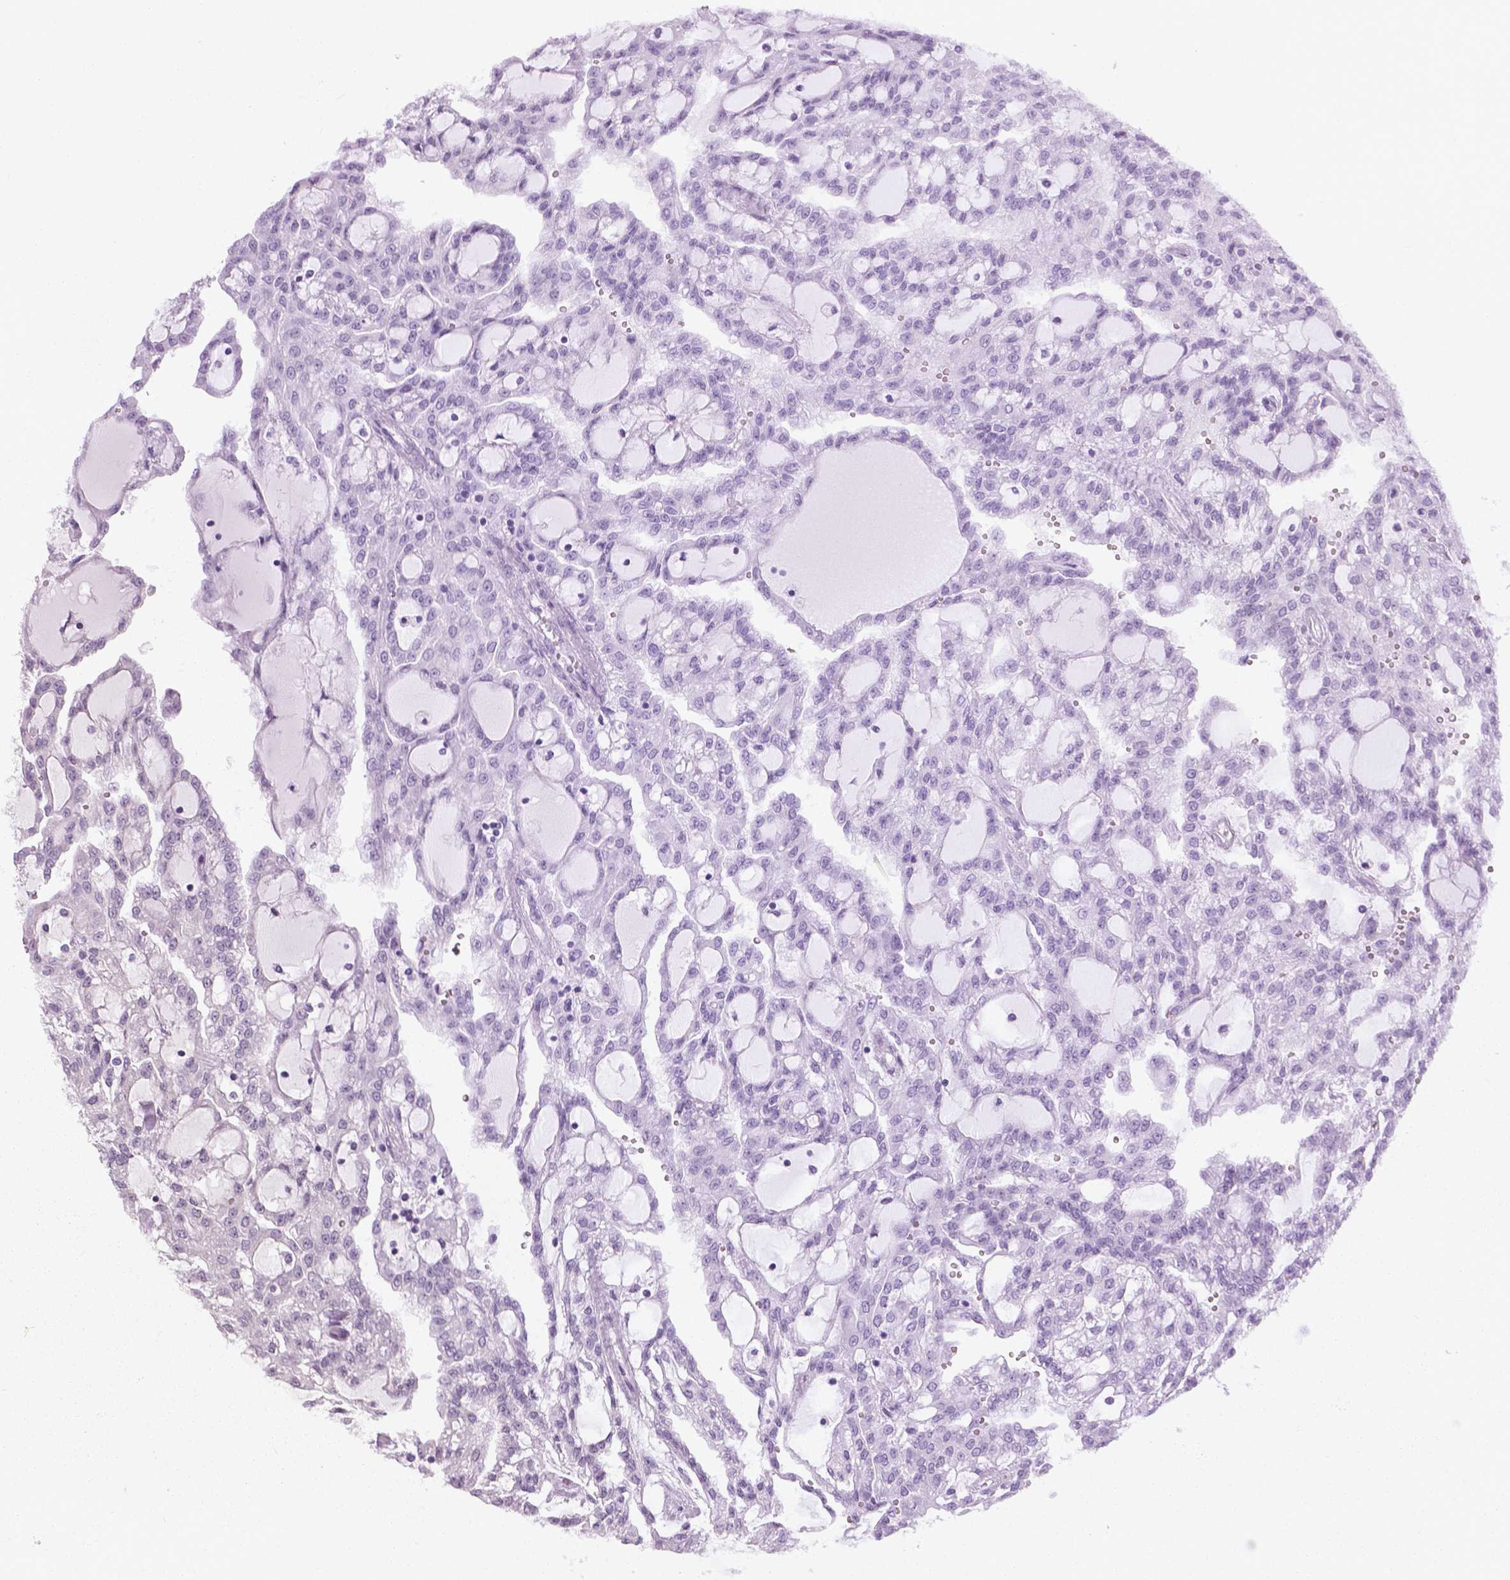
{"staining": {"intensity": "moderate", "quantity": "25%-75%", "location": "cytoplasmic/membranous,nuclear"}, "tissue": "renal cancer", "cell_type": "Tumor cells", "image_type": "cancer", "snomed": [{"axis": "morphology", "description": "Adenocarcinoma, NOS"}, {"axis": "topography", "description": "Kidney"}], "caption": "Immunohistochemistry (IHC) of human renal cancer demonstrates medium levels of moderate cytoplasmic/membranous and nuclear staining in about 25%-75% of tumor cells.", "gene": "WWTR1", "patient": {"sex": "male", "age": 63}}